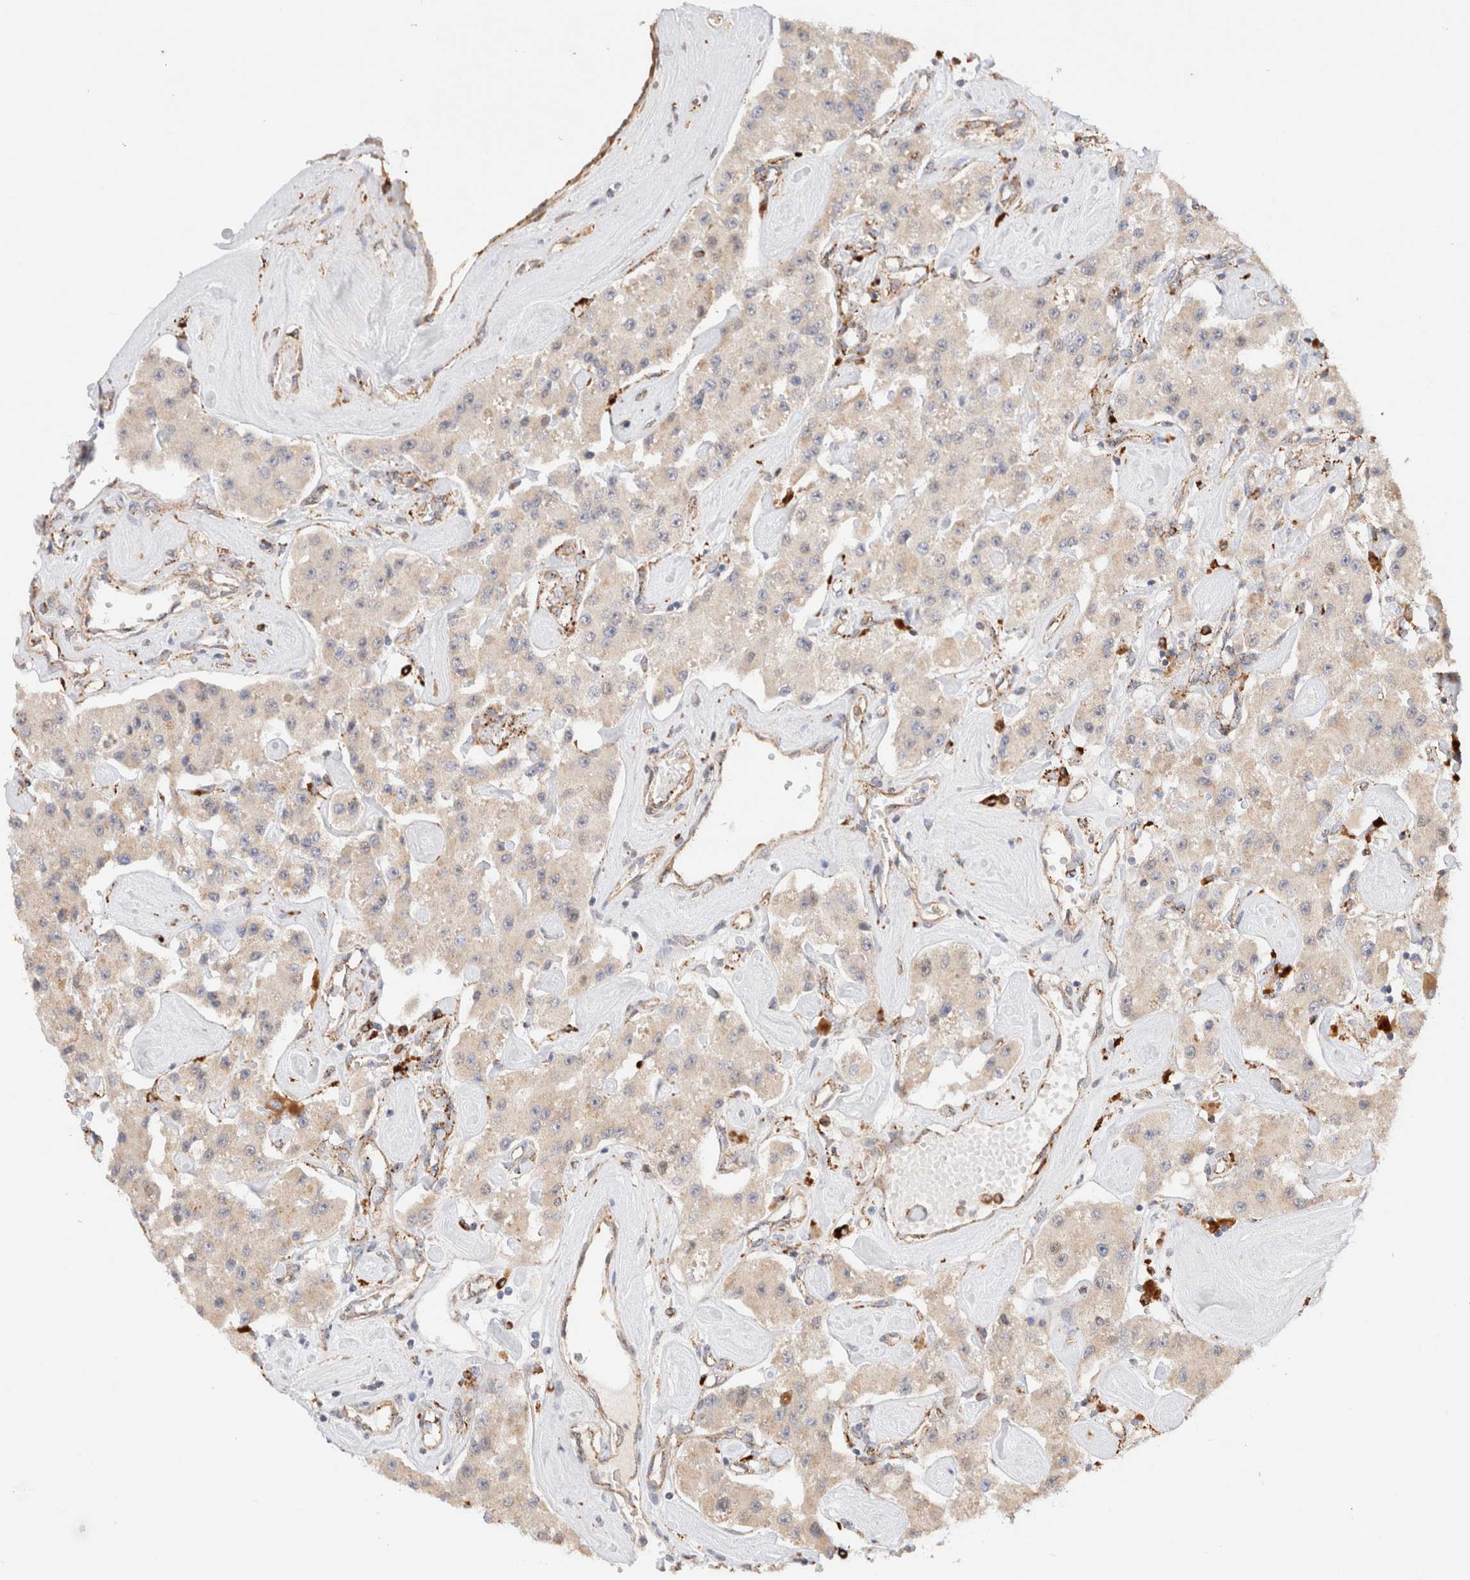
{"staining": {"intensity": "negative", "quantity": "none", "location": "none"}, "tissue": "carcinoid", "cell_type": "Tumor cells", "image_type": "cancer", "snomed": [{"axis": "morphology", "description": "Carcinoid, malignant, NOS"}, {"axis": "topography", "description": "Pancreas"}], "caption": "This is a histopathology image of IHC staining of carcinoid (malignant), which shows no staining in tumor cells.", "gene": "RABEPK", "patient": {"sex": "male", "age": 41}}